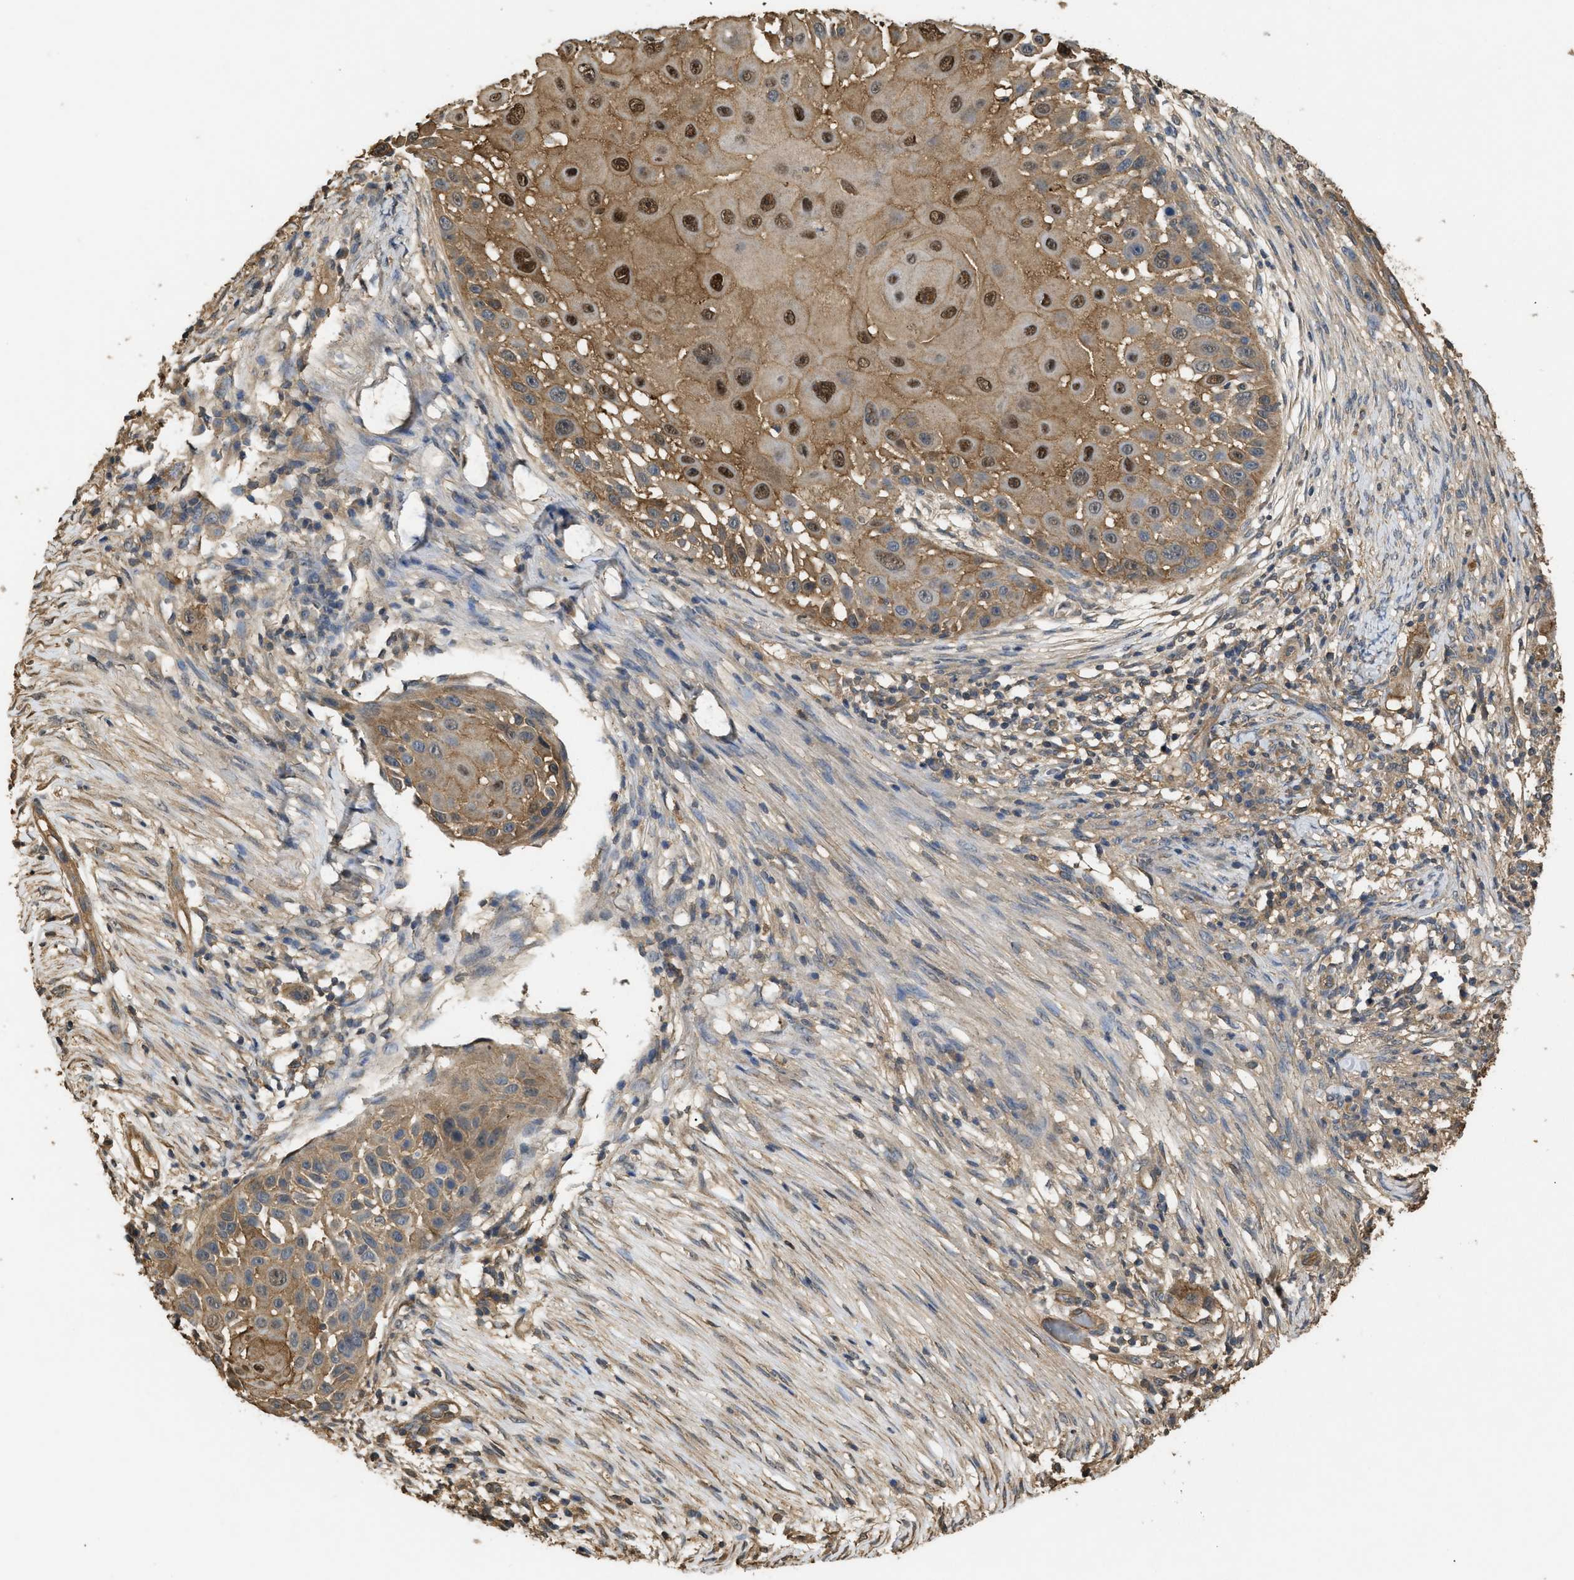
{"staining": {"intensity": "moderate", "quantity": ">75%", "location": "cytoplasmic/membranous,nuclear"}, "tissue": "skin cancer", "cell_type": "Tumor cells", "image_type": "cancer", "snomed": [{"axis": "morphology", "description": "Squamous cell carcinoma, NOS"}, {"axis": "topography", "description": "Skin"}], "caption": "Skin squamous cell carcinoma tissue demonstrates moderate cytoplasmic/membranous and nuclear staining in approximately >75% of tumor cells", "gene": "CALM1", "patient": {"sex": "female", "age": 44}}